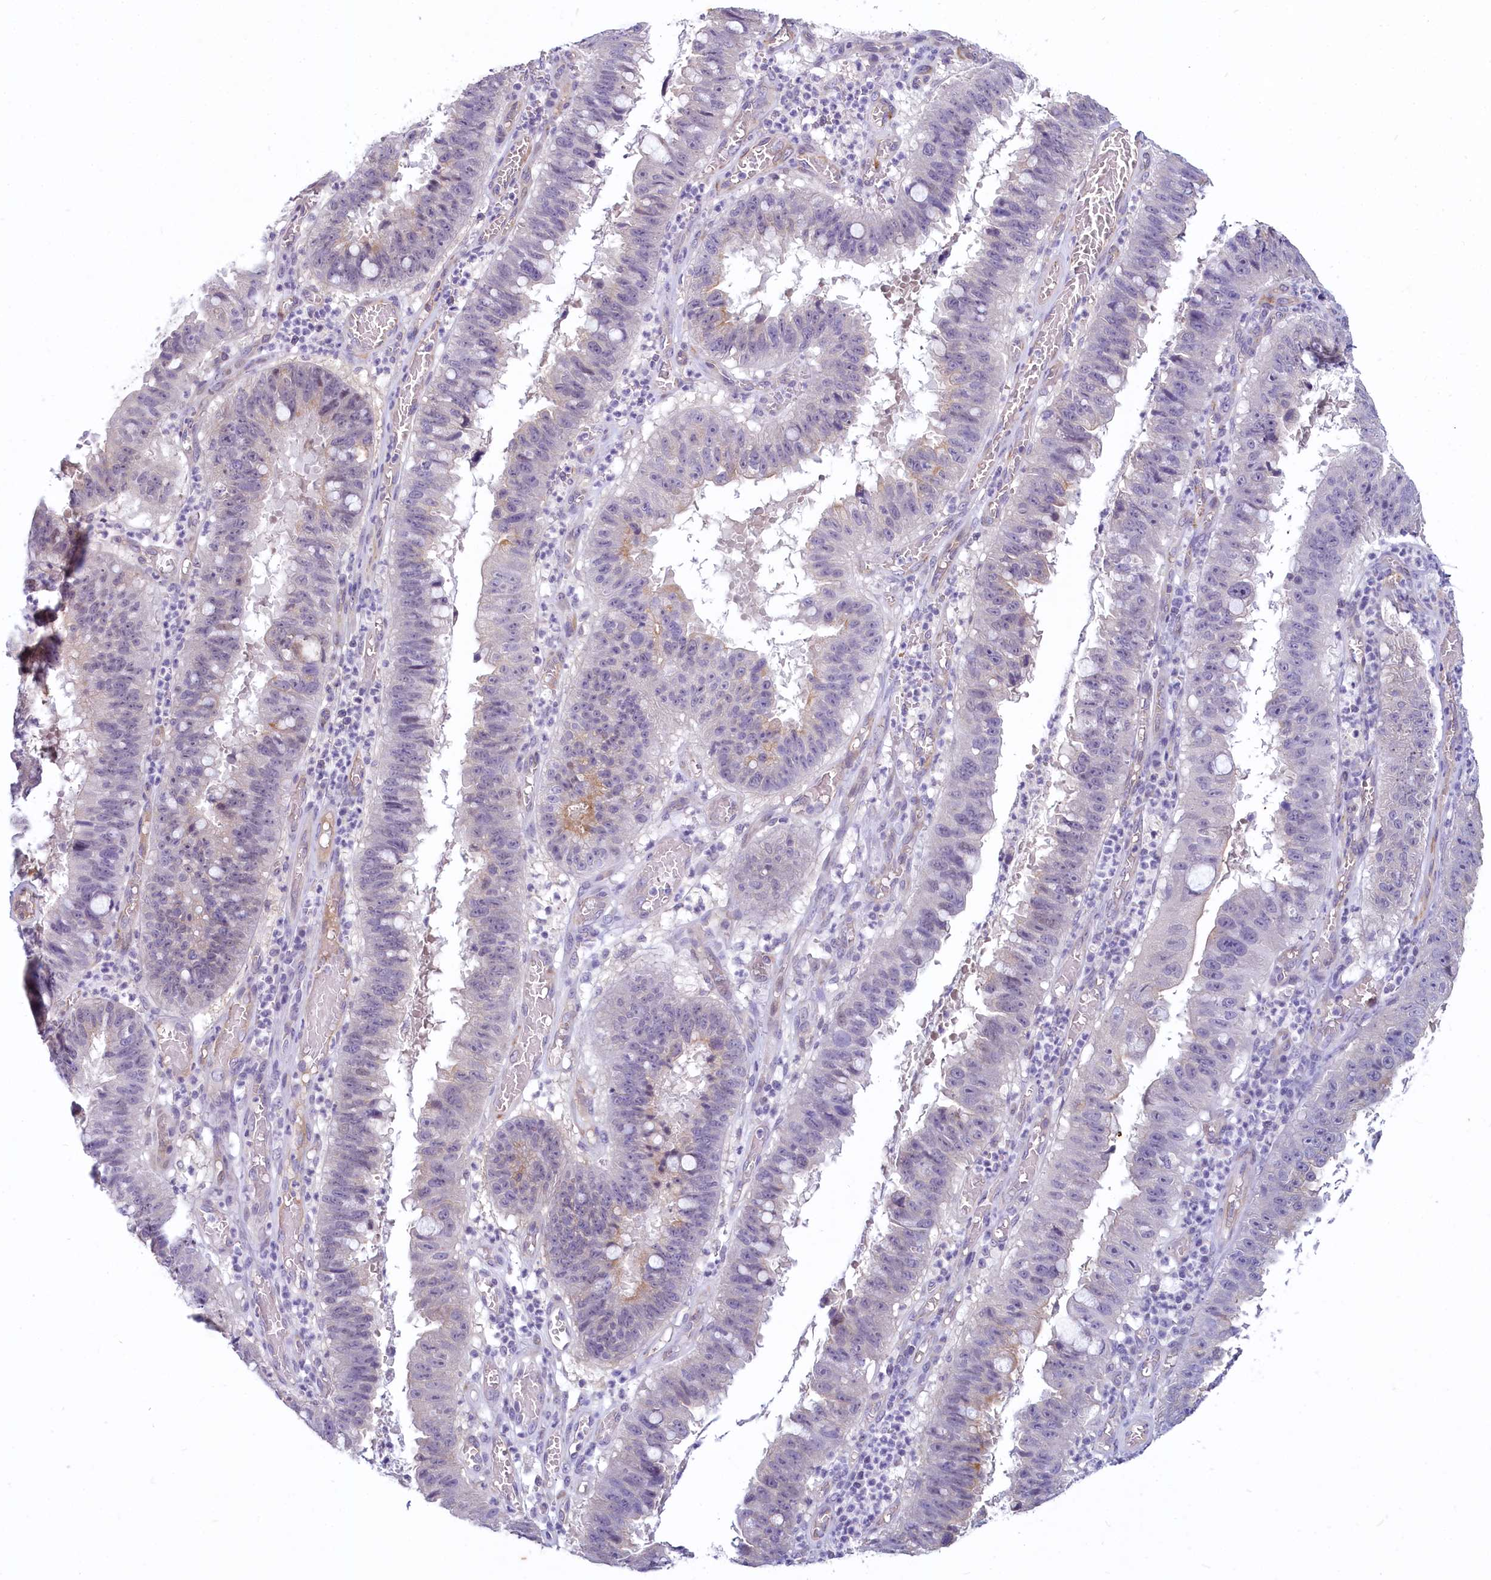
{"staining": {"intensity": "moderate", "quantity": "<25%", "location": "cytoplasmic/membranous"}, "tissue": "stomach cancer", "cell_type": "Tumor cells", "image_type": "cancer", "snomed": [{"axis": "morphology", "description": "Adenocarcinoma, NOS"}, {"axis": "topography", "description": "Stomach"}], "caption": "The photomicrograph displays staining of stomach adenocarcinoma, revealing moderate cytoplasmic/membranous protein staining (brown color) within tumor cells.", "gene": "PROCR", "patient": {"sex": "male", "age": 59}}